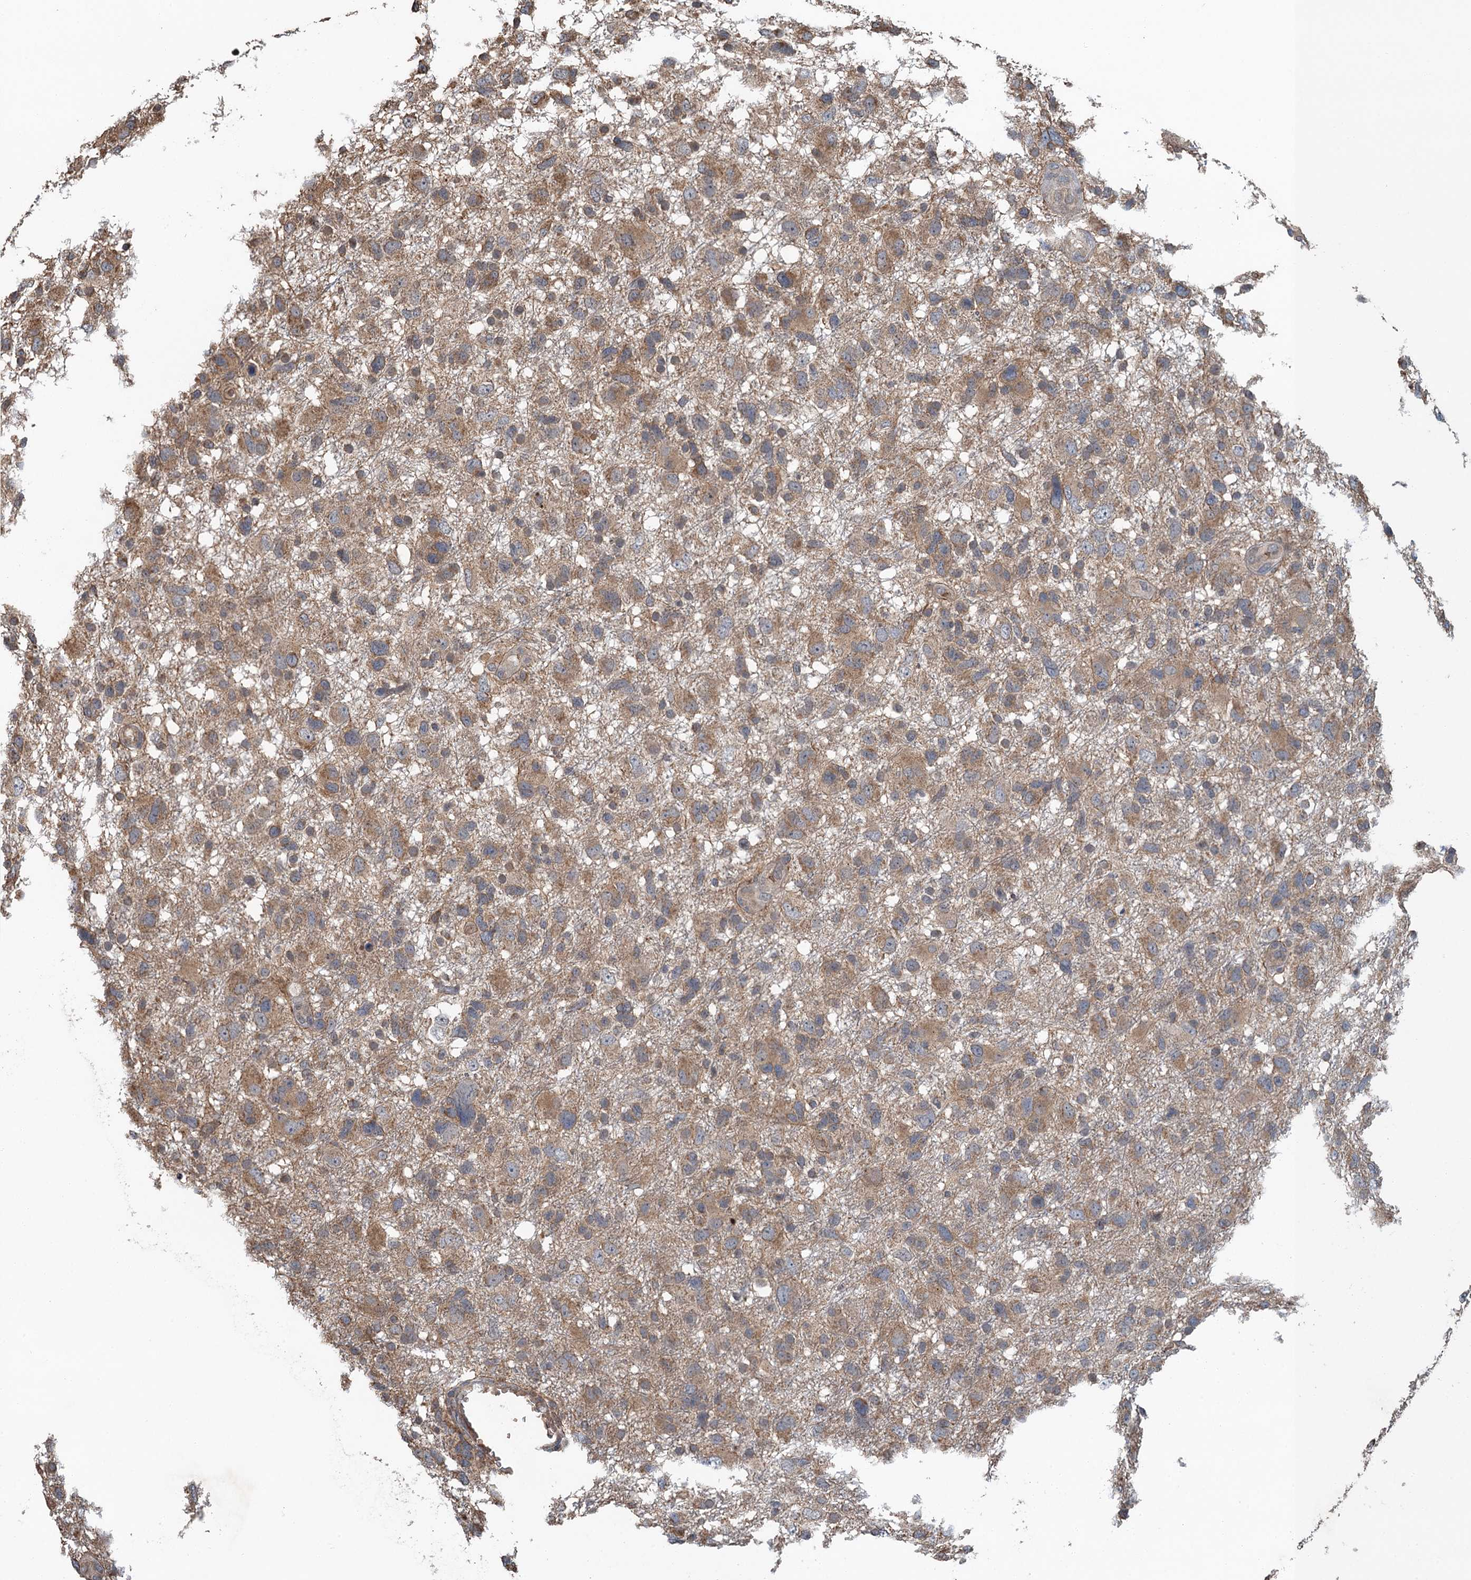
{"staining": {"intensity": "moderate", "quantity": ">75%", "location": "cytoplasmic/membranous"}, "tissue": "glioma", "cell_type": "Tumor cells", "image_type": "cancer", "snomed": [{"axis": "morphology", "description": "Glioma, malignant, High grade"}, {"axis": "topography", "description": "Brain"}], "caption": "Tumor cells demonstrate medium levels of moderate cytoplasmic/membranous staining in about >75% of cells in human malignant glioma (high-grade).", "gene": "SNX32", "patient": {"sex": "male", "age": 61}}